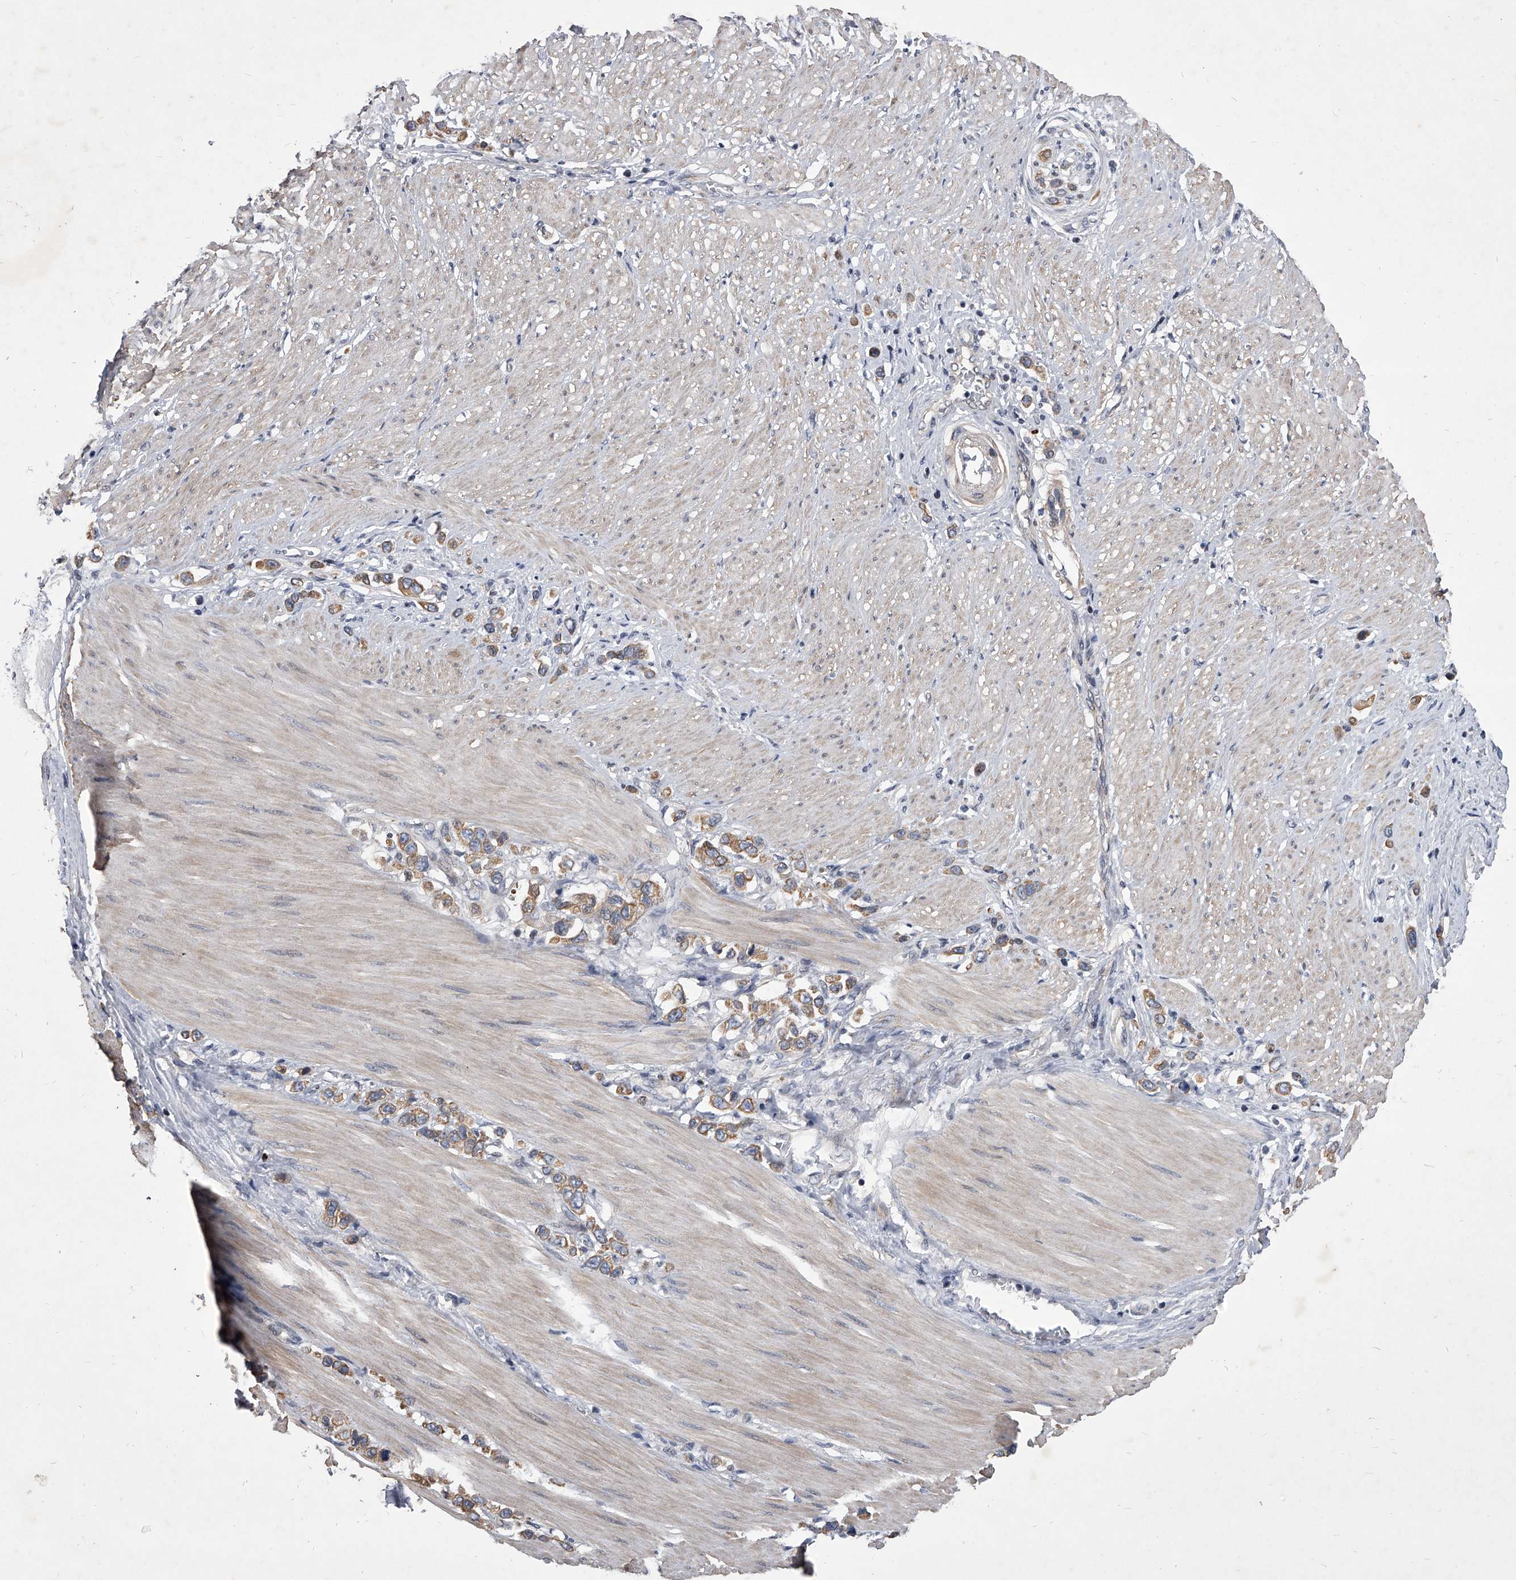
{"staining": {"intensity": "moderate", "quantity": ">75%", "location": "cytoplasmic/membranous"}, "tissue": "stomach cancer", "cell_type": "Tumor cells", "image_type": "cancer", "snomed": [{"axis": "morphology", "description": "Adenocarcinoma, NOS"}, {"axis": "topography", "description": "Stomach"}], "caption": "A high-resolution histopathology image shows immunohistochemistry (IHC) staining of stomach cancer, which demonstrates moderate cytoplasmic/membranous positivity in about >75% of tumor cells.", "gene": "ZNF76", "patient": {"sex": "female", "age": 65}}